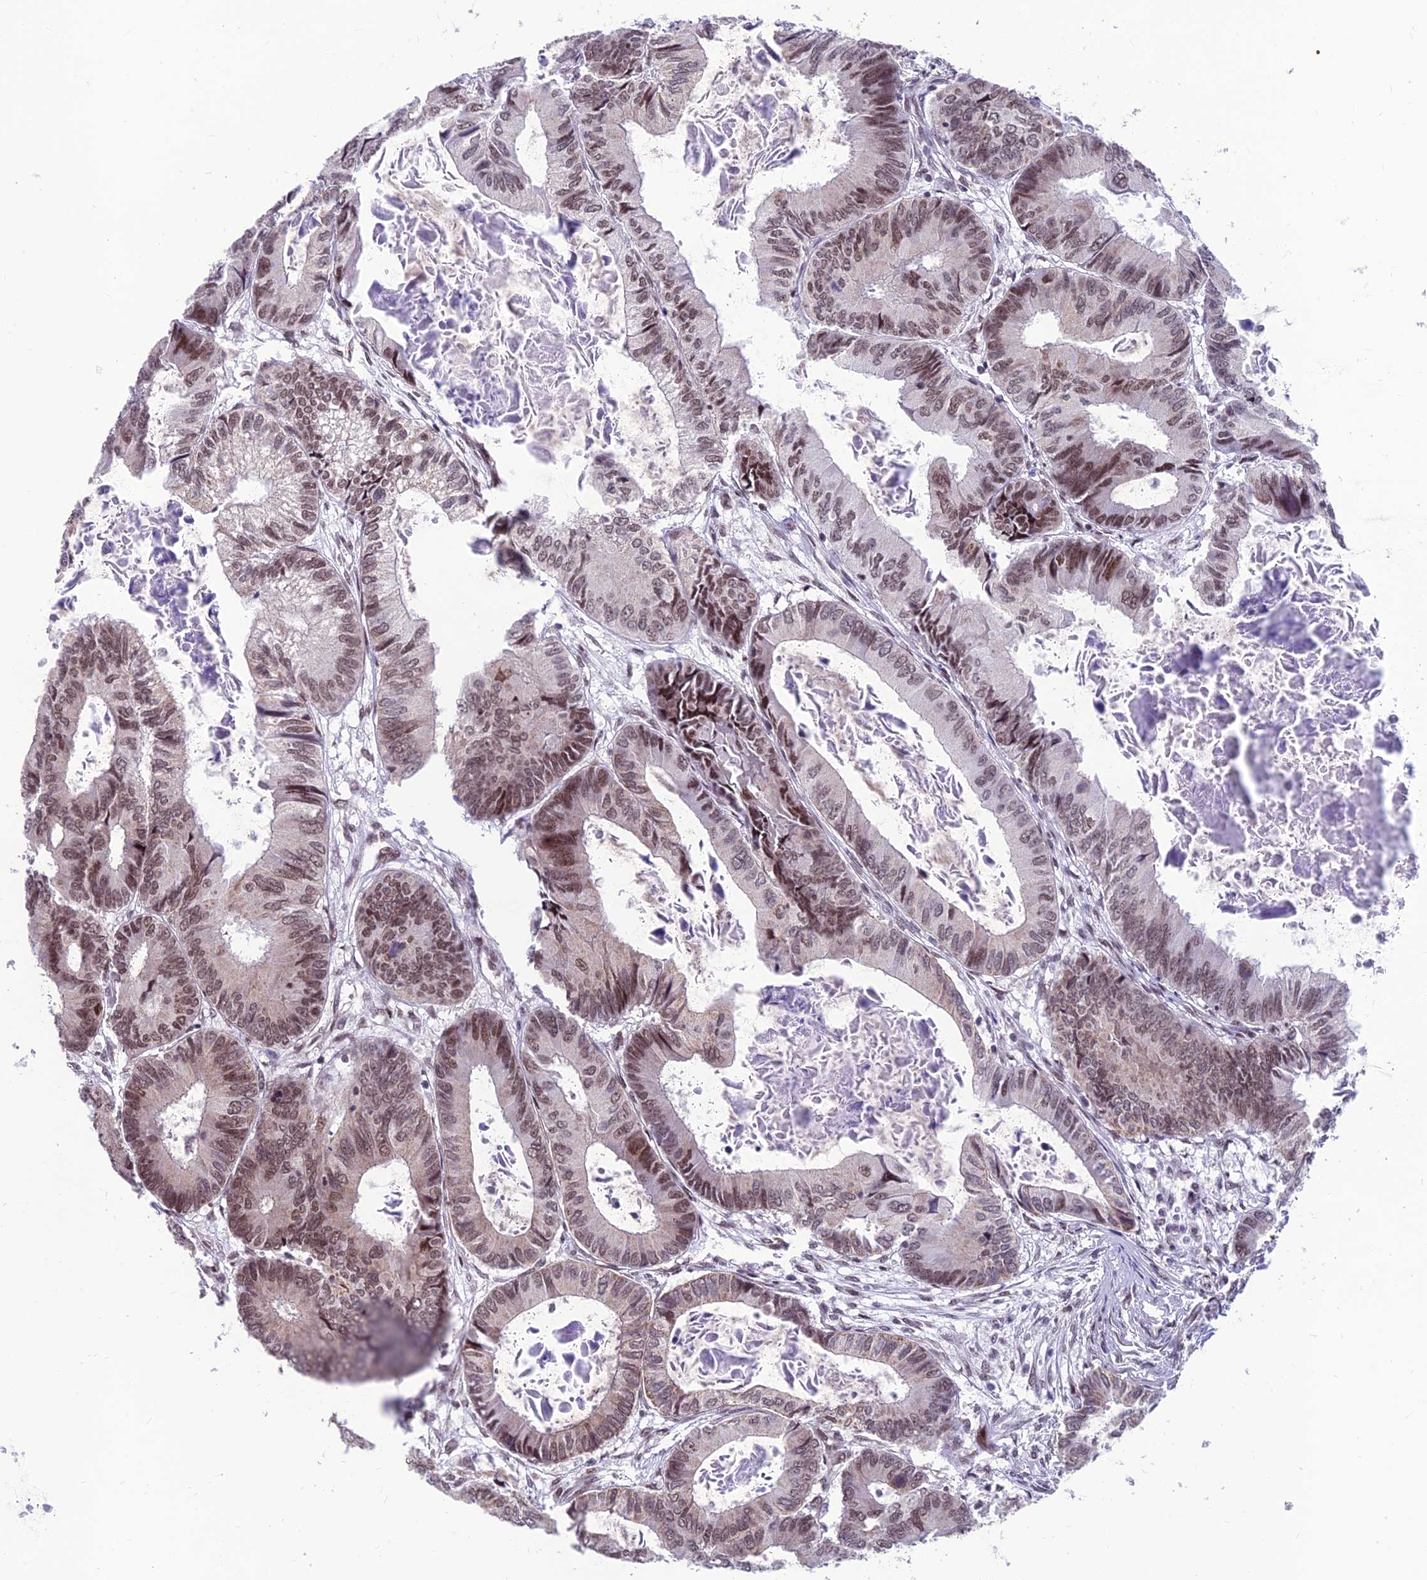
{"staining": {"intensity": "moderate", "quantity": ">75%", "location": "nuclear"}, "tissue": "colorectal cancer", "cell_type": "Tumor cells", "image_type": "cancer", "snomed": [{"axis": "morphology", "description": "Adenocarcinoma, NOS"}, {"axis": "topography", "description": "Colon"}], "caption": "Immunohistochemistry (IHC) (DAB (3,3'-diaminobenzidine)) staining of human adenocarcinoma (colorectal) reveals moderate nuclear protein positivity in about >75% of tumor cells.", "gene": "KIAA1191", "patient": {"sex": "male", "age": 85}}